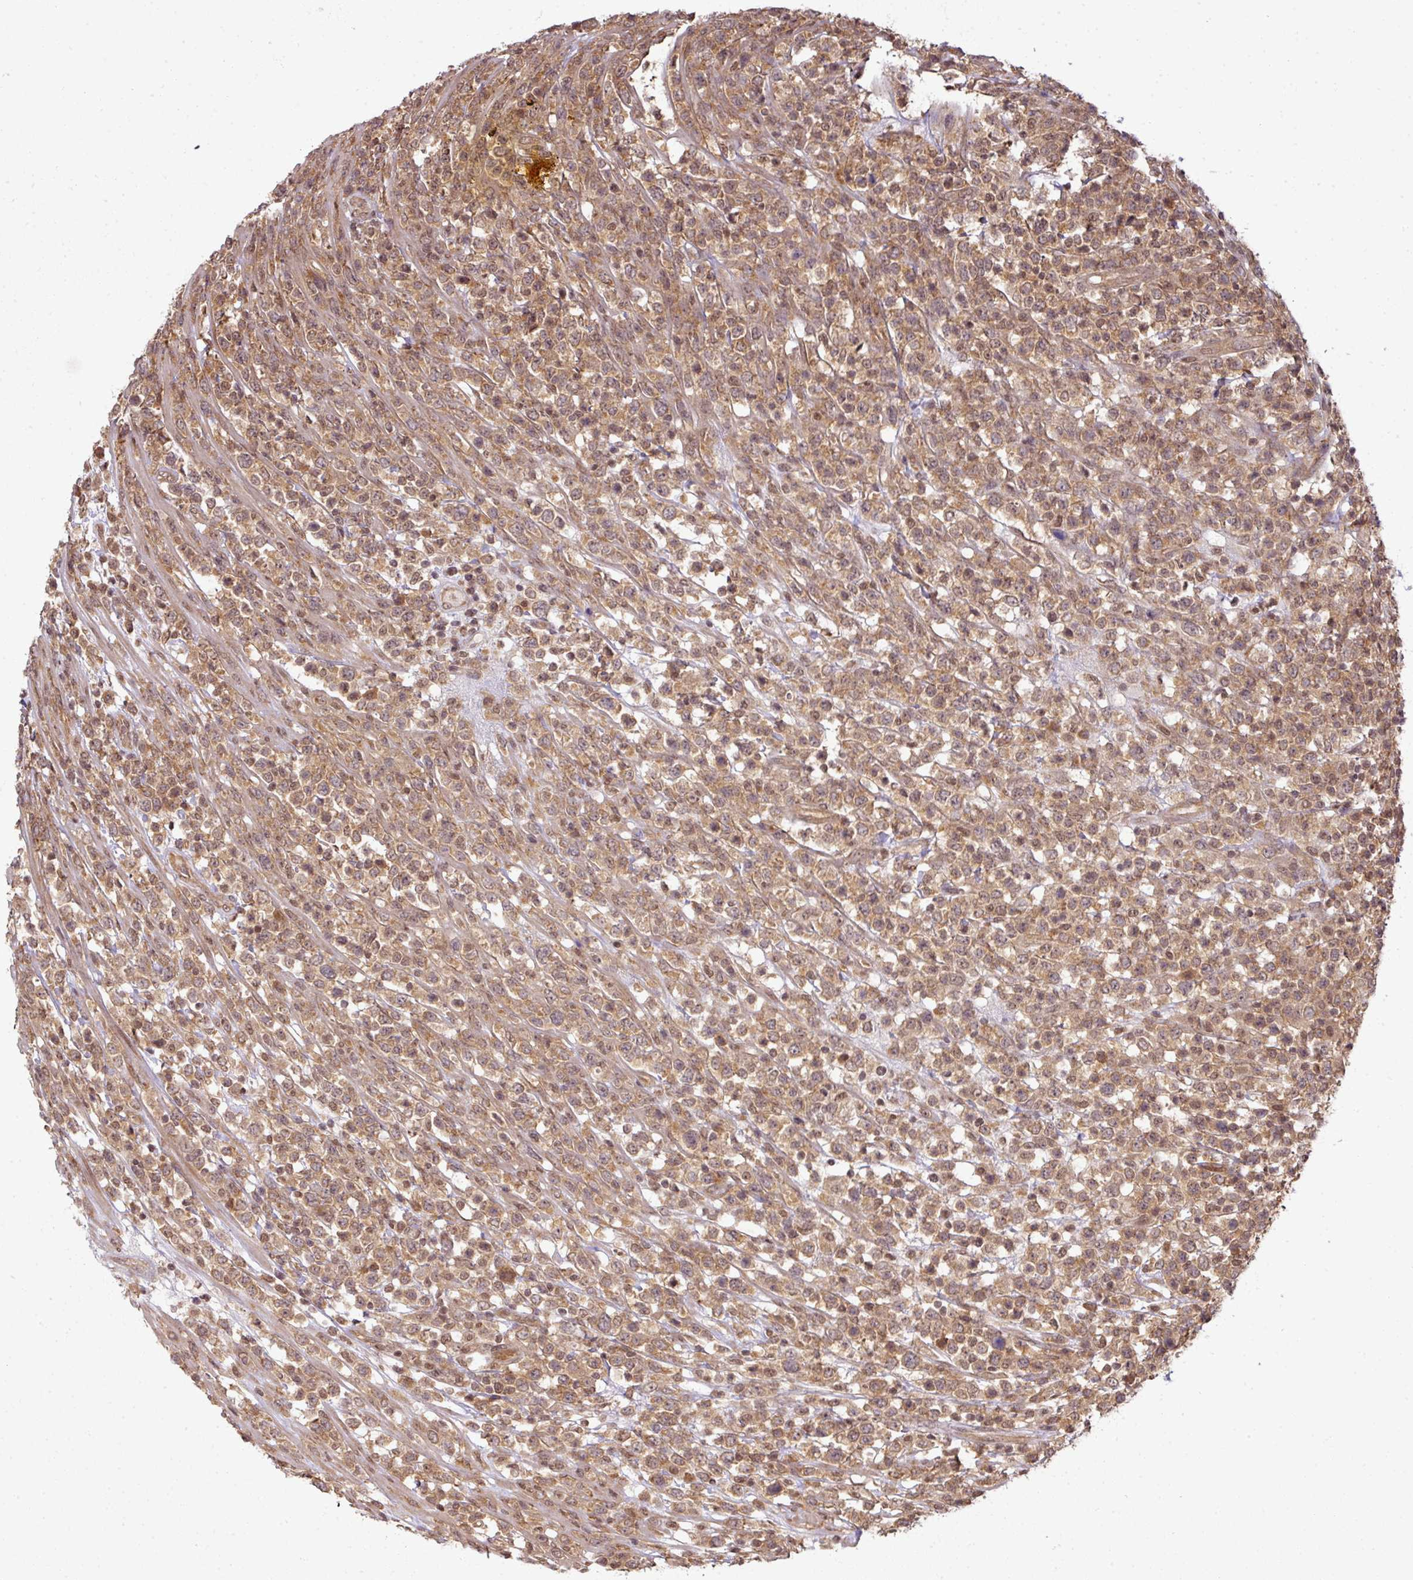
{"staining": {"intensity": "moderate", "quantity": ">75%", "location": "cytoplasmic/membranous,nuclear"}, "tissue": "lymphoma", "cell_type": "Tumor cells", "image_type": "cancer", "snomed": [{"axis": "morphology", "description": "Malignant lymphoma, non-Hodgkin's type, High grade"}, {"axis": "topography", "description": "Colon"}], "caption": "A brown stain shows moderate cytoplasmic/membranous and nuclear positivity of a protein in human lymphoma tumor cells.", "gene": "ANKRD18A", "patient": {"sex": "female", "age": 53}}